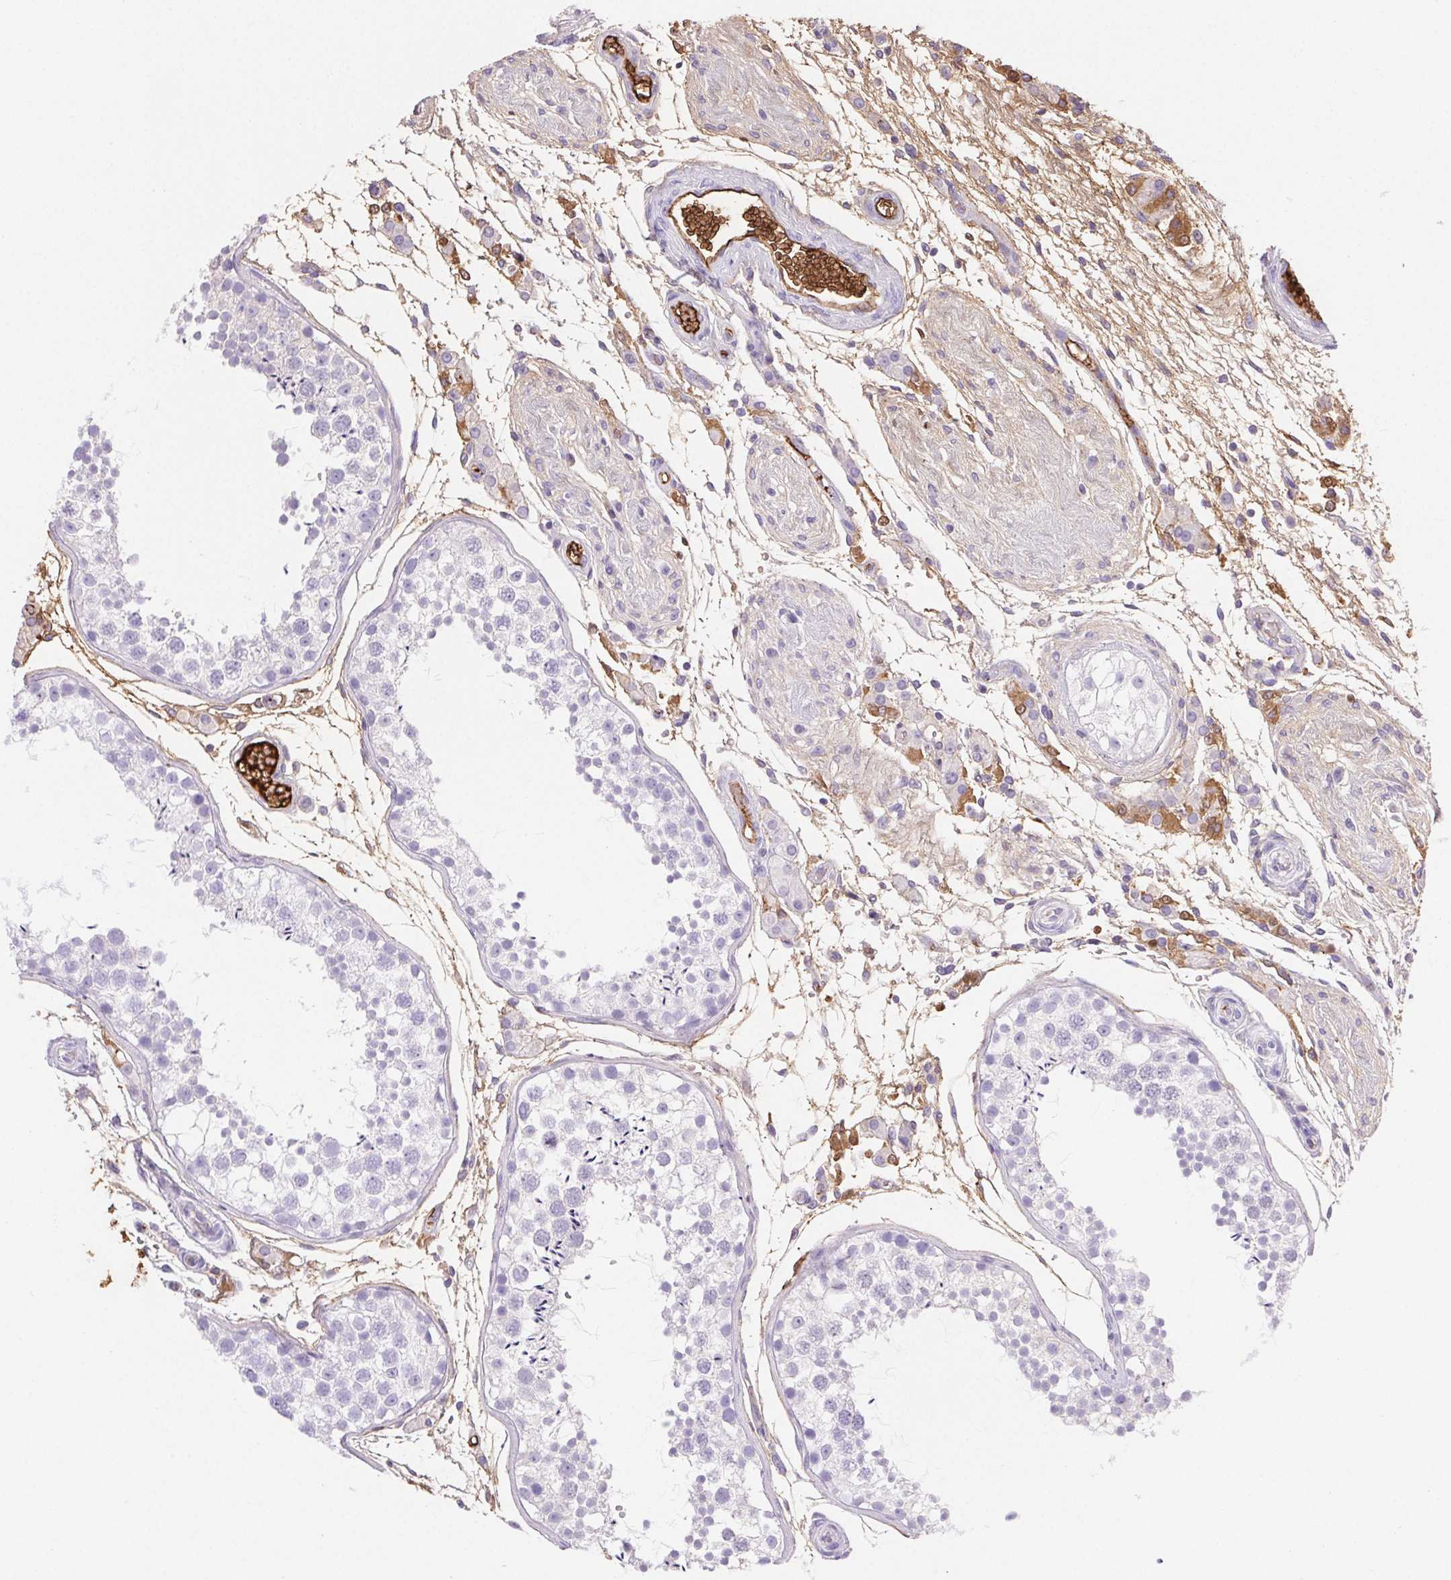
{"staining": {"intensity": "negative", "quantity": "none", "location": "none"}, "tissue": "testis", "cell_type": "Cells in seminiferous ducts", "image_type": "normal", "snomed": [{"axis": "morphology", "description": "Normal tissue, NOS"}, {"axis": "morphology", "description": "Seminoma, NOS"}, {"axis": "topography", "description": "Testis"}], "caption": "Immunohistochemistry (IHC) histopathology image of benign testis: testis stained with DAB (3,3'-diaminobenzidine) reveals no significant protein expression in cells in seminiferous ducts. Brightfield microscopy of immunohistochemistry (IHC) stained with DAB (brown) and hematoxylin (blue), captured at high magnification.", "gene": "FGA", "patient": {"sex": "male", "age": 29}}